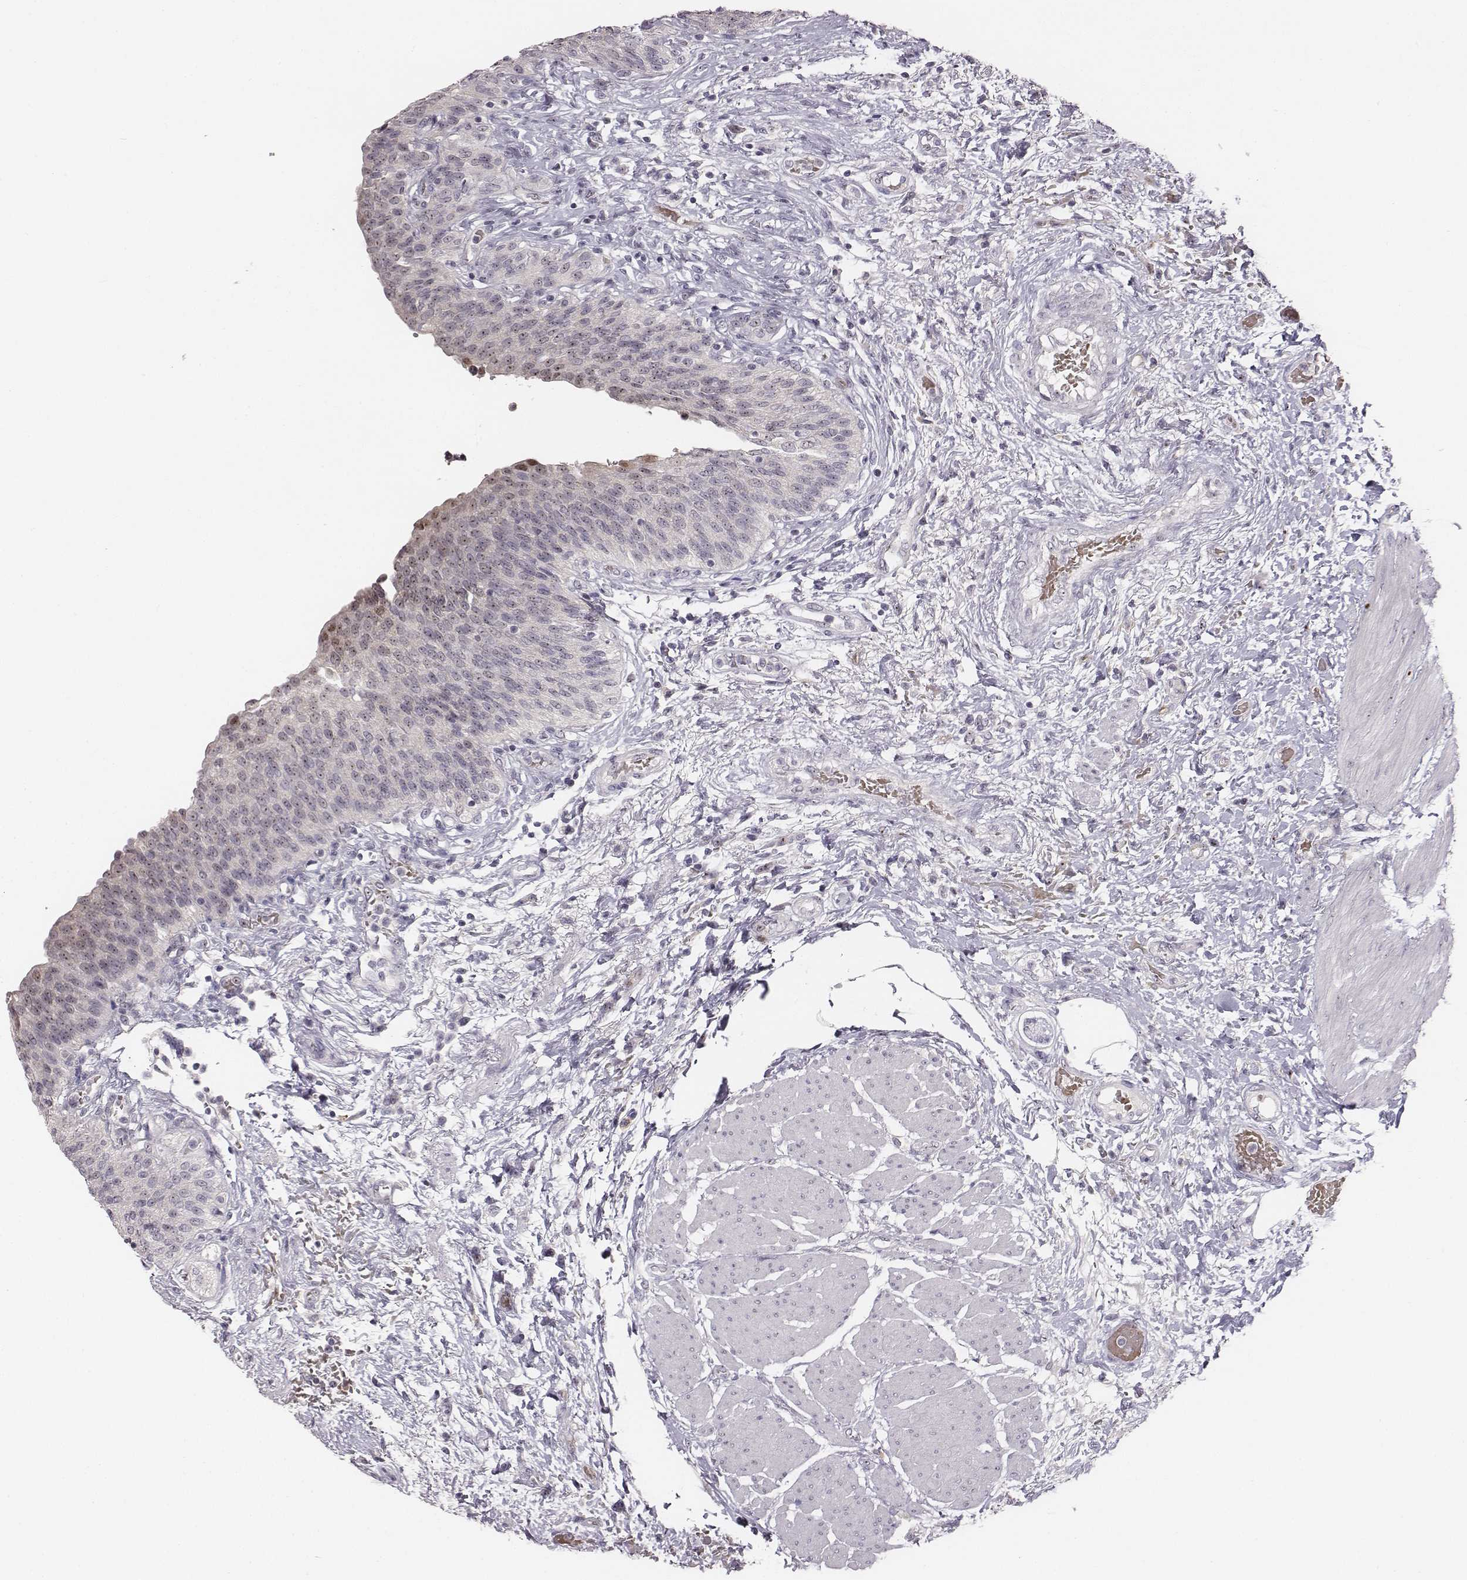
{"staining": {"intensity": "moderate", "quantity": ">75%", "location": "nuclear"}, "tissue": "urinary bladder", "cell_type": "Urothelial cells", "image_type": "normal", "snomed": [{"axis": "morphology", "description": "Normal tissue, NOS"}, {"axis": "morphology", "description": "Metaplasia, NOS"}, {"axis": "topography", "description": "Urinary bladder"}], "caption": "Immunohistochemistry (IHC) micrograph of normal human urinary bladder stained for a protein (brown), which exhibits medium levels of moderate nuclear staining in approximately >75% of urothelial cells.", "gene": "NIFK", "patient": {"sex": "male", "age": 68}}